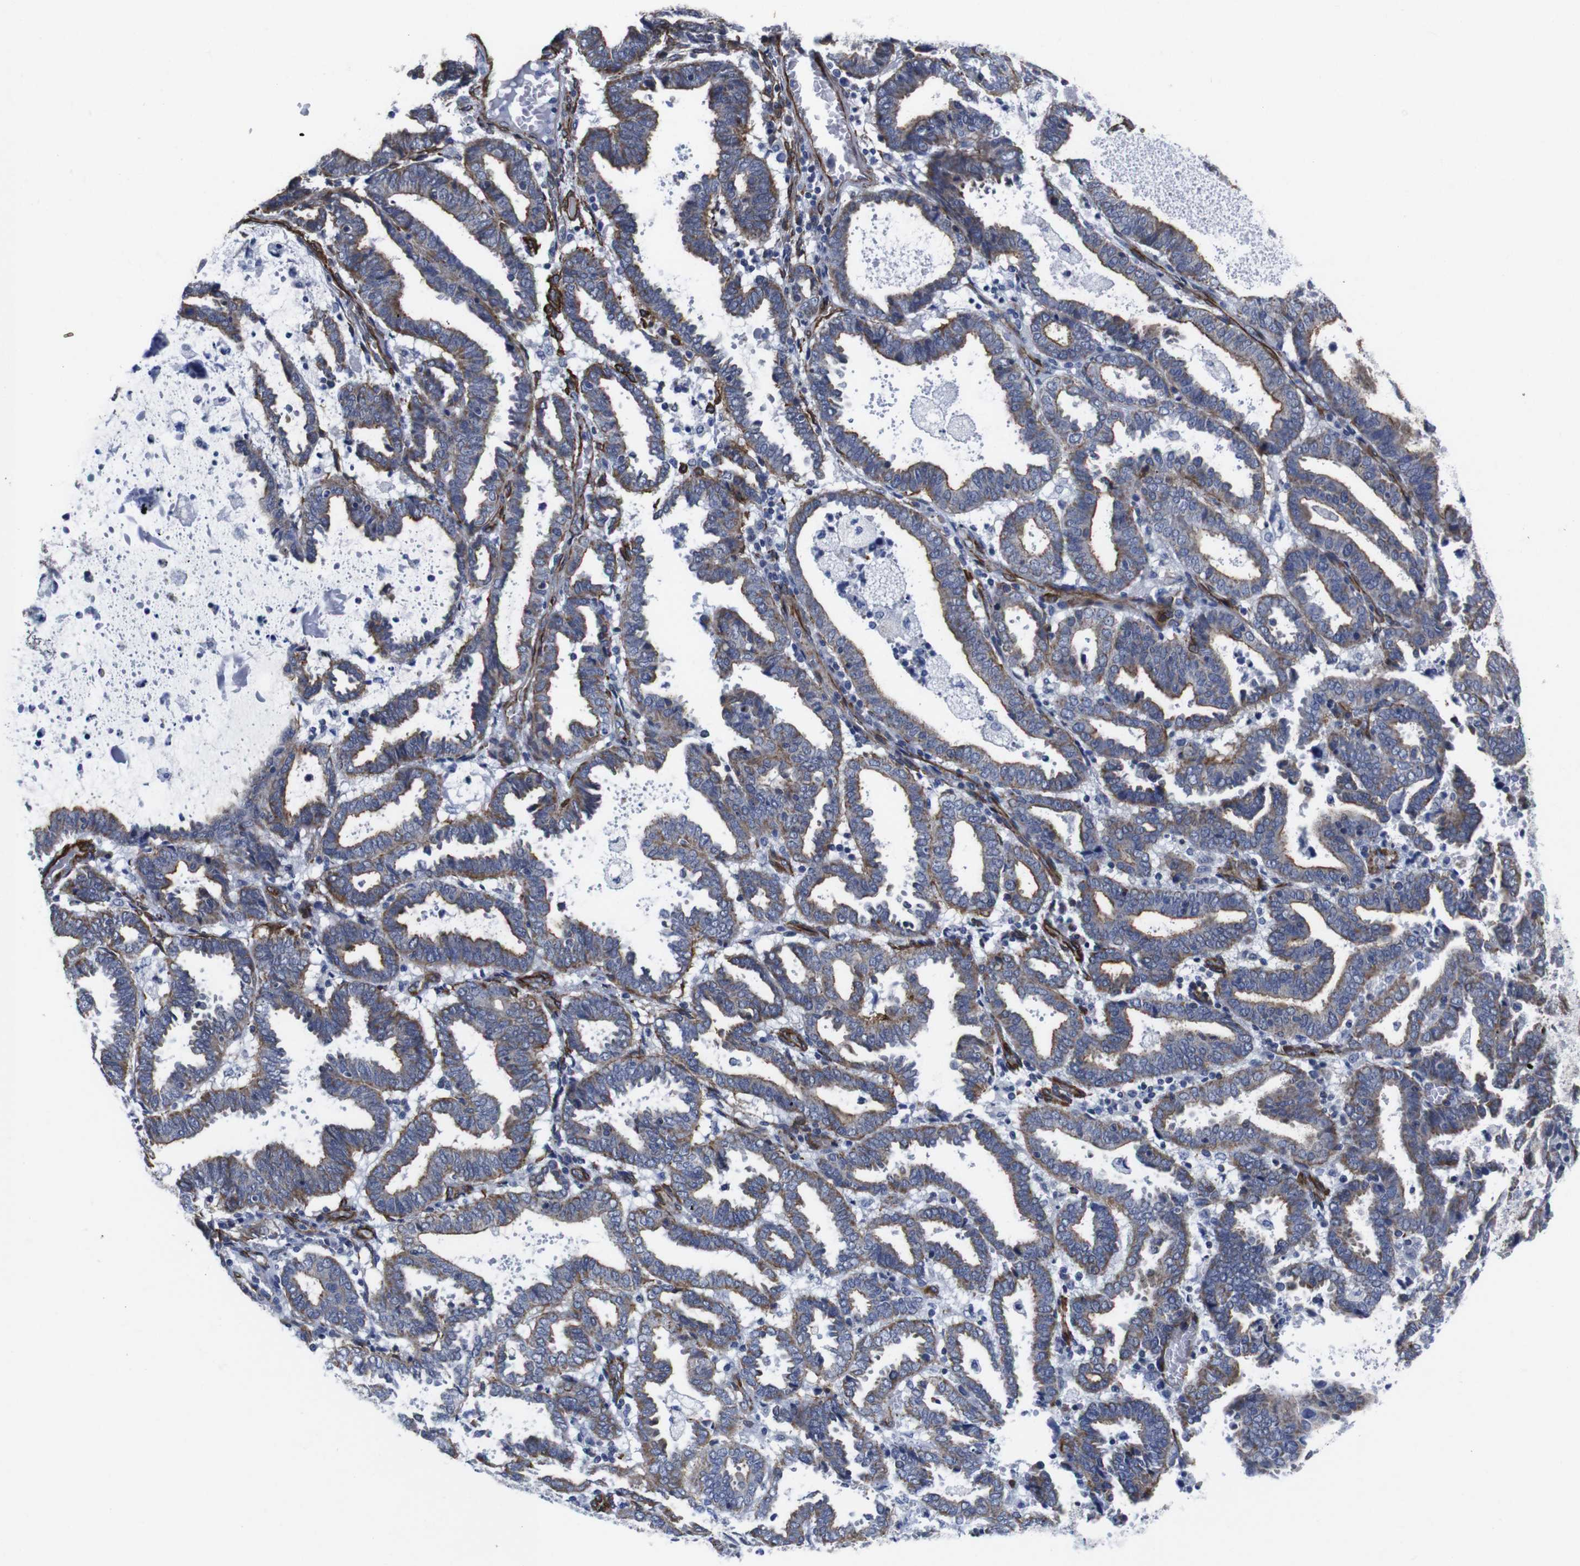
{"staining": {"intensity": "weak", "quantity": ">75%", "location": "cytoplasmic/membranous"}, "tissue": "endometrial cancer", "cell_type": "Tumor cells", "image_type": "cancer", "snomed": [{"axis": "morphology", "description": "Adenocarcinoma, NOS"}, {"axis": "topography", "description": "Uterus"}], "caption": "Tumor cells reveal low levels of weak cytoplasmic/membranous positivity in approximately >75% of cells in human adenocarcinoma (endometrial). (brown staining indicates protein expression, while blue staining denotes nuclei).", "gene": "WNT10A", "patient": {"sex": "female", "age": 83}}